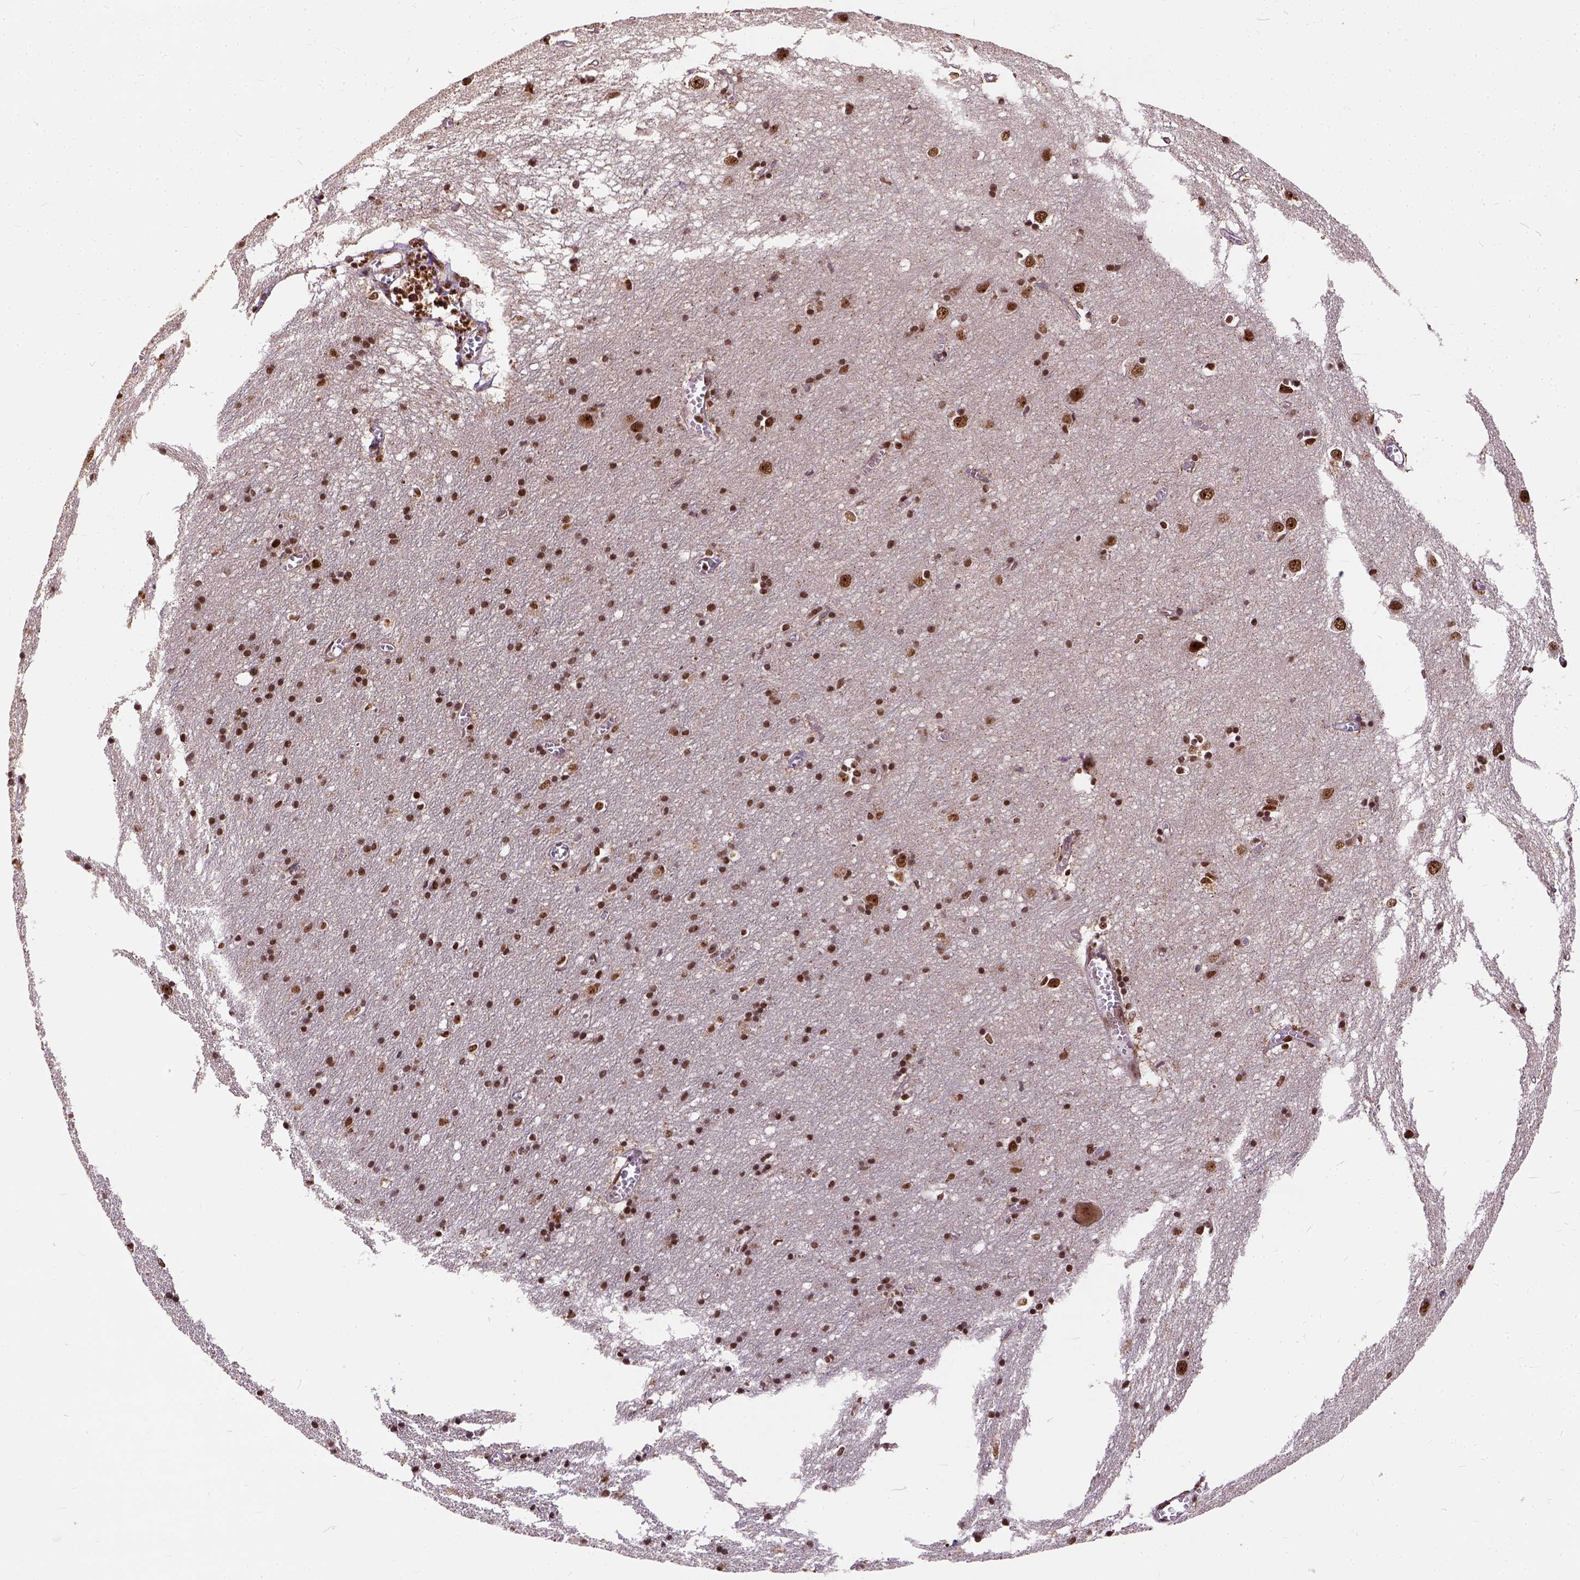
{"staining": {"intensity": "strong", "quantity": ">75%", "location": "nuclear"}, "tissue": "cerebral cortex", "cell_type": "Endothelial cells", "image_type": "normal", "snomed": [{"axis": "morphology", "description": "Normal tissue, NOS"}, {"axis": "topography", "description": "Cerebral cortex"}], "caption": "Immunohistochemical staining of normal human cerebral cortex demonstrates high levels of strong nuclear positivity in approximately >75% of endothelial cells. Immunohistochemistry (ihc) stains the protein of interest in brown and the nuclei are stained blue.", "gene": "NACC1", "patient": {"sex": "male", "age": 70}}